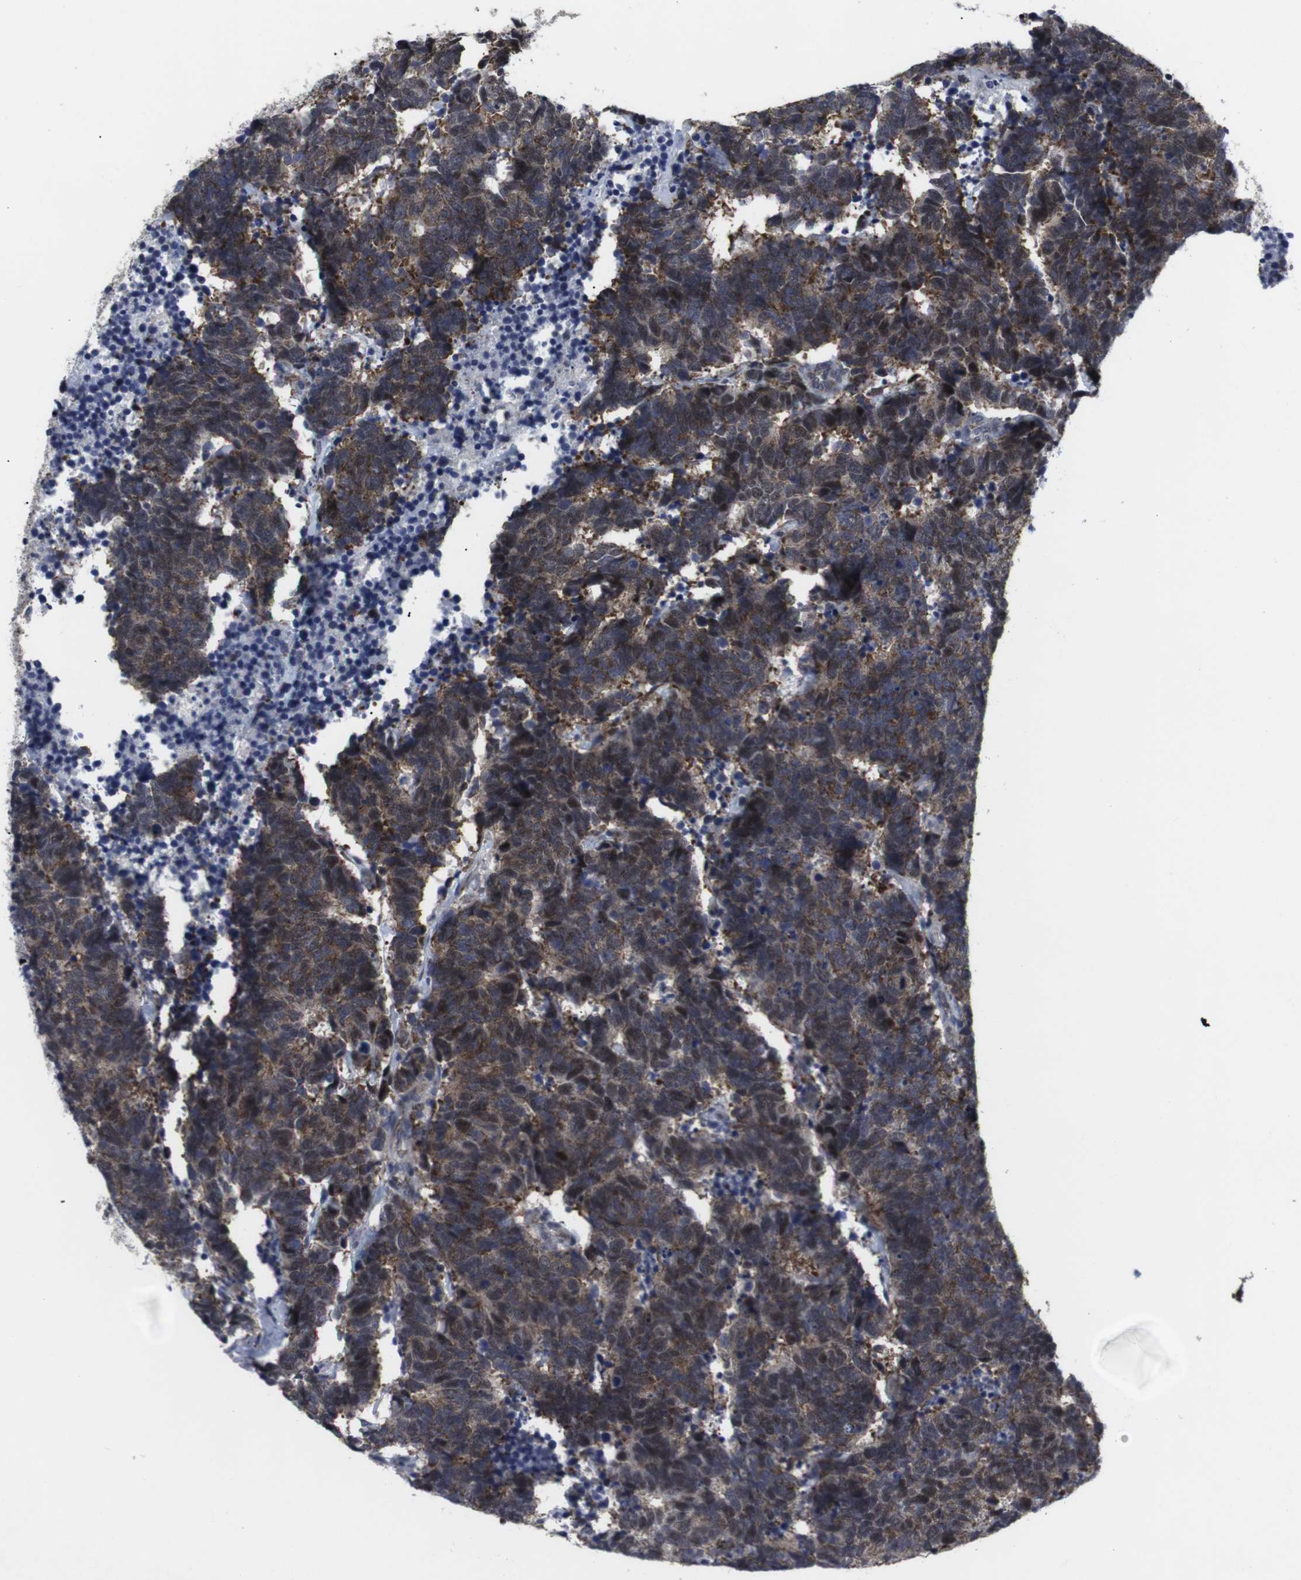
{"staining": {"intensity": "moderate", "quantity": ">75%", "location": "cytoplasmic/membranous"}, "tissue": "carcinoid", "cell_type": "Tumor cells", "image_type": "cancer", "snomed": [{"axis": "morphology", "description": "Carcinoma, NOS"}, {"axis": "morphology", "description": "Carcinoid, malignant, NOS"}, {"axis": "topography", "description": "Urinary bladder"}], "caption": "Protein staining exhibits moderate cytoplasmic/membranous positivity in about >75% of tumor cells in carcinoid.", "gene": "GEMIN2", "patient": {"sex": "male", "age": 57}}